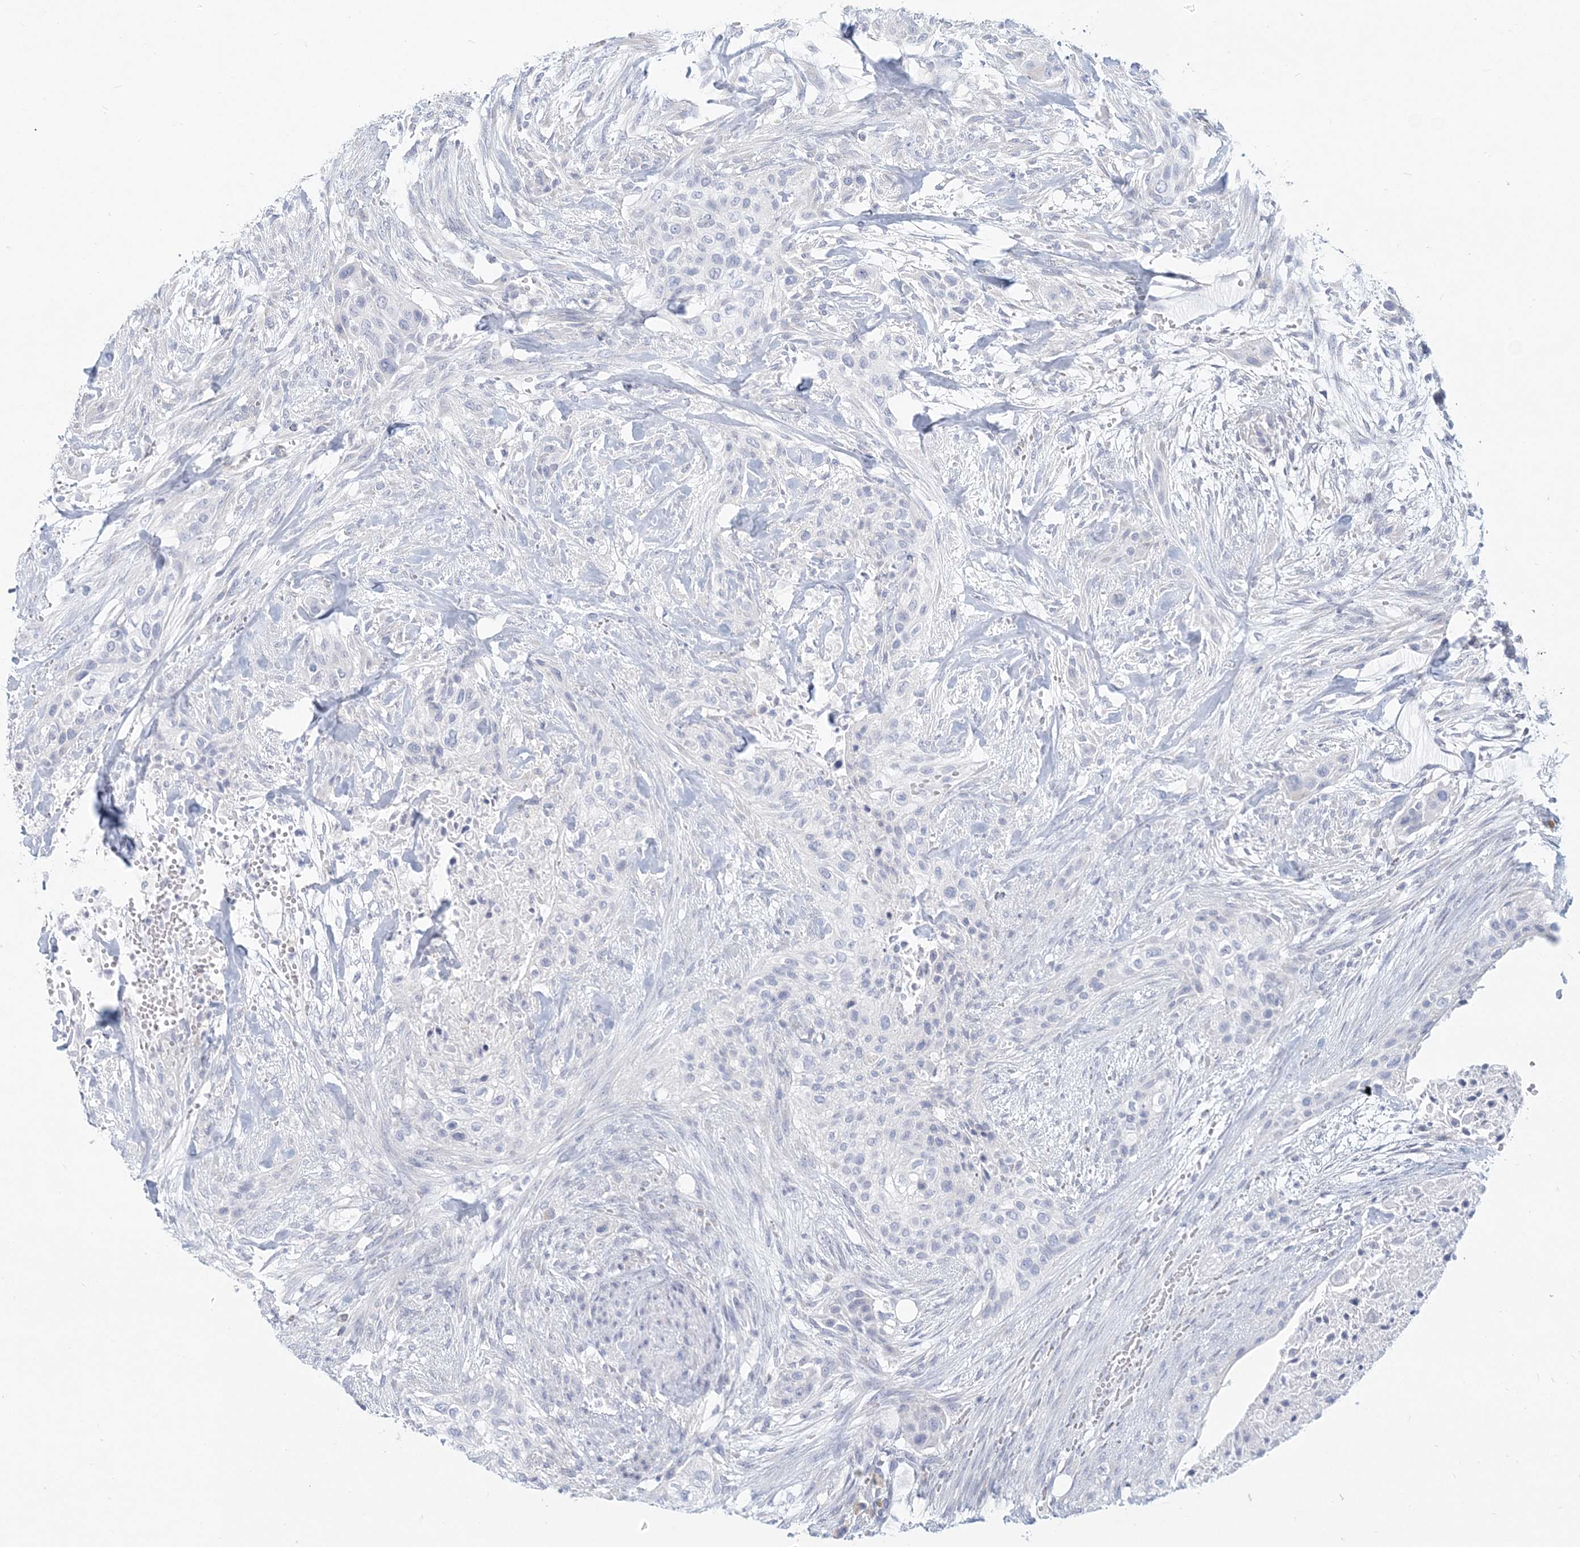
{"staining": {"intensity": "negative", "quantity": "none", "location": "none"}, "tissue": "urothelial cancer", "cell_type": "Tumor cells", "image_type": "cancer", "snomed": [{"axis": "morphology", "description": "Urothelial carcinoma, High grade"}, {"axis": "topography", "description": "Urinary bladder"}], "caption": "The immunohistochemistry image has no significant staining in tumor cells of urothelial cancer tissue. The staining was performed using DAB to visualize the protein expression in brown, while the nuclei were stained in blue with hematoxylin (Magnification: 20x).", "gene": "CSN1S1", "patient": {"sex": "male", "age": 35}}